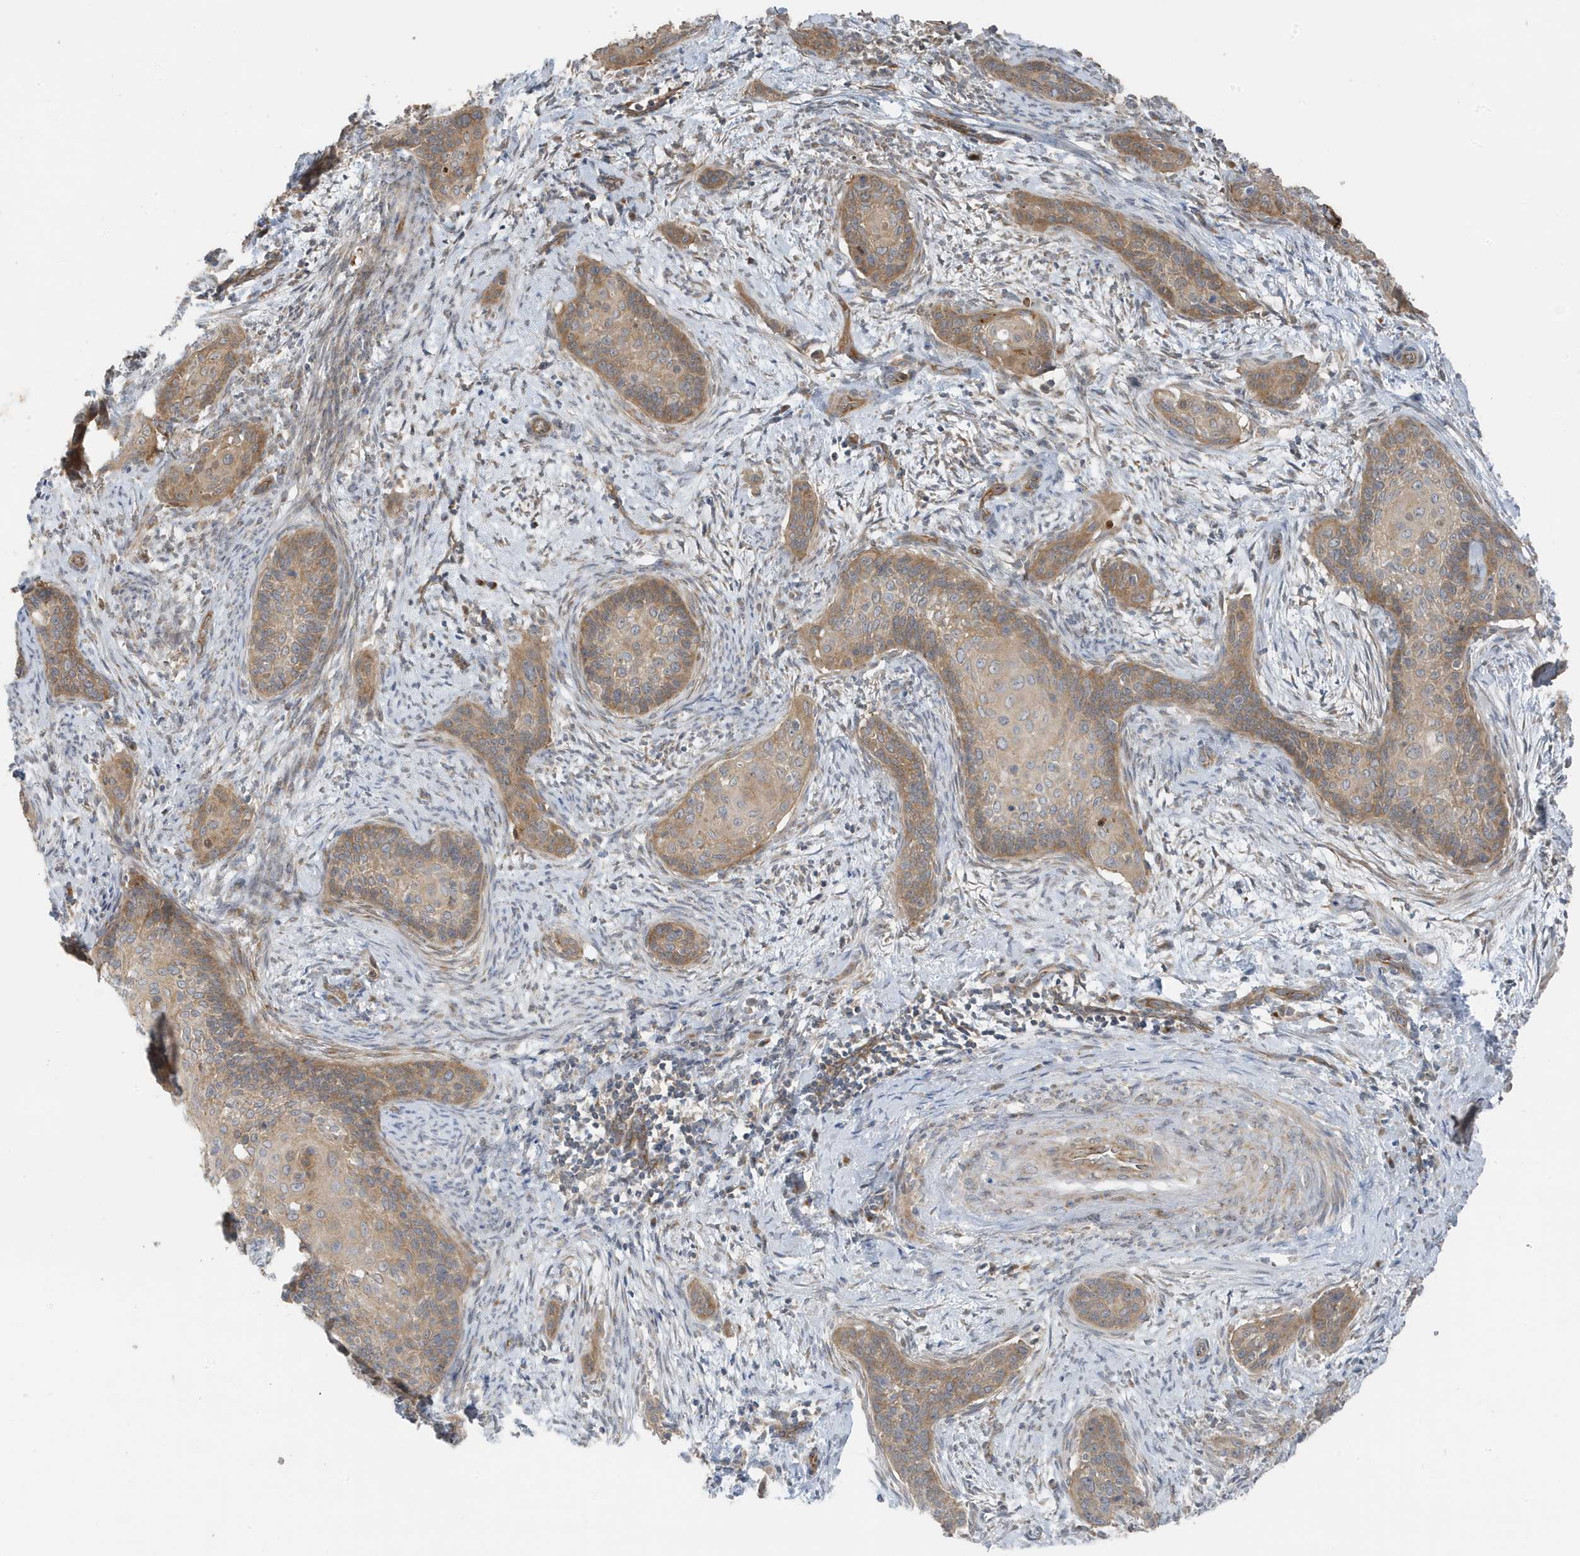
{"staining": {"intensity": "moderate", "quantity": ">75%", "location": "cytoplasmic/membranous"}, "tissue": "cervical cancer", "cell_type": "Tumor cells", "image_type": "cancer", "snomed": [{"axis": "morphology", "description": "Squamous cell carcinoma, NOS"}, {"axis": "topography", "description": "Cervix"}], "caption": "Approximately >75% of tumor cells in squamous cell carcinoma (cervical) demonstrate moderate cytoplasmic/membranous protein positivity as visualized by brown immunohistochemical staining.", "gene": "GOLGA4", "patient": {"sex": "female", "age": 33}}